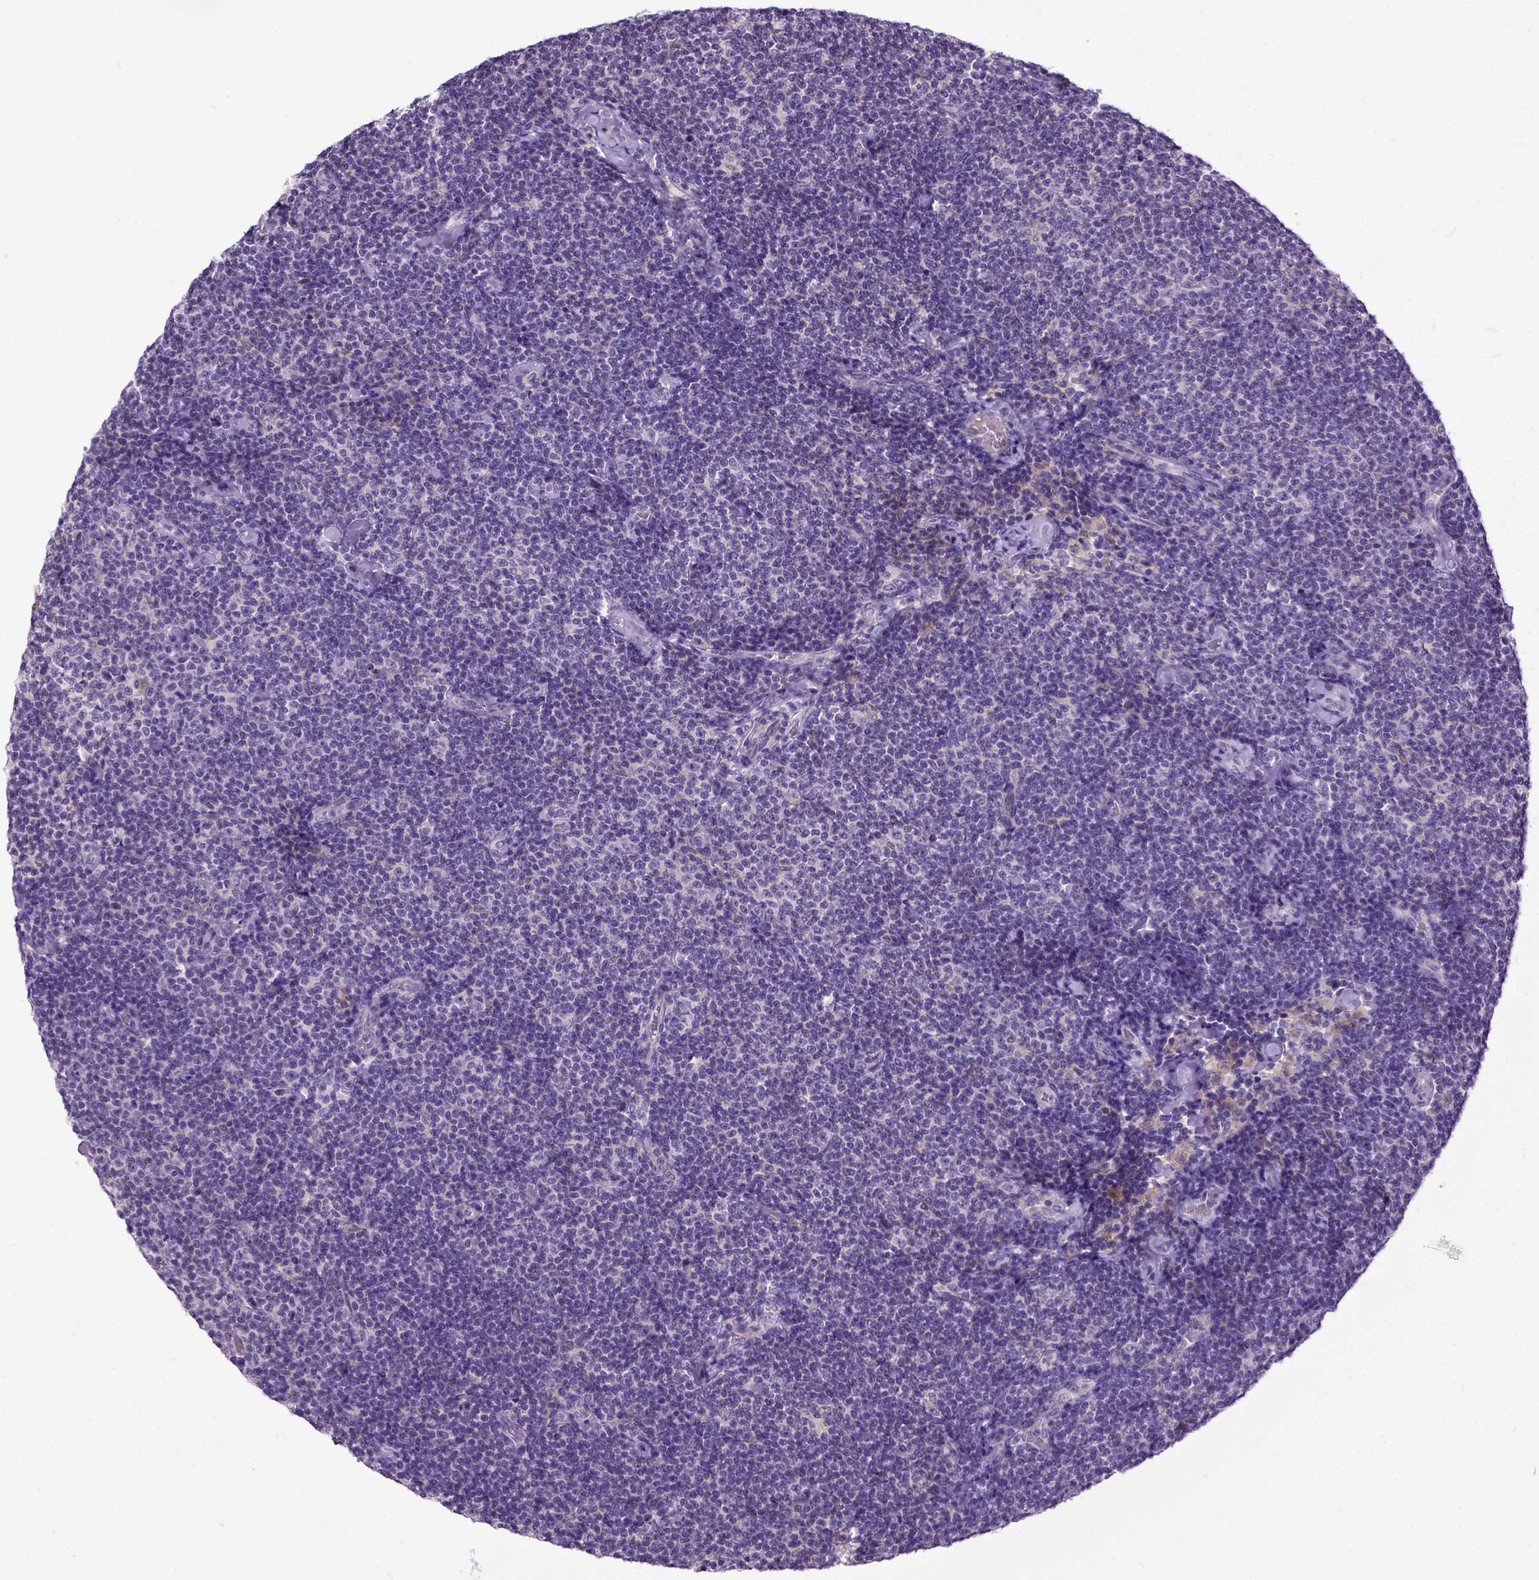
{"staining": {"intensity": "negative", "quantity": "none", "location": "none"}, "tissue": "lymphoma", "cell_type": "Tumor cells", "image_type": "cancer", "snomed": [{"axis": "morphology", "description": "Malignant lymphoma, non-Hodgkin's type, Low grade"}, {"axis": "topography", "description": "Lymph node"}], "caption": "The immunohistochemistry (IHC) photomicrograph has no significant positivity in tumor cells of lymphoma tissue.", "gene": "NEK5", "patient": {"sex": "male", "age": 81}}